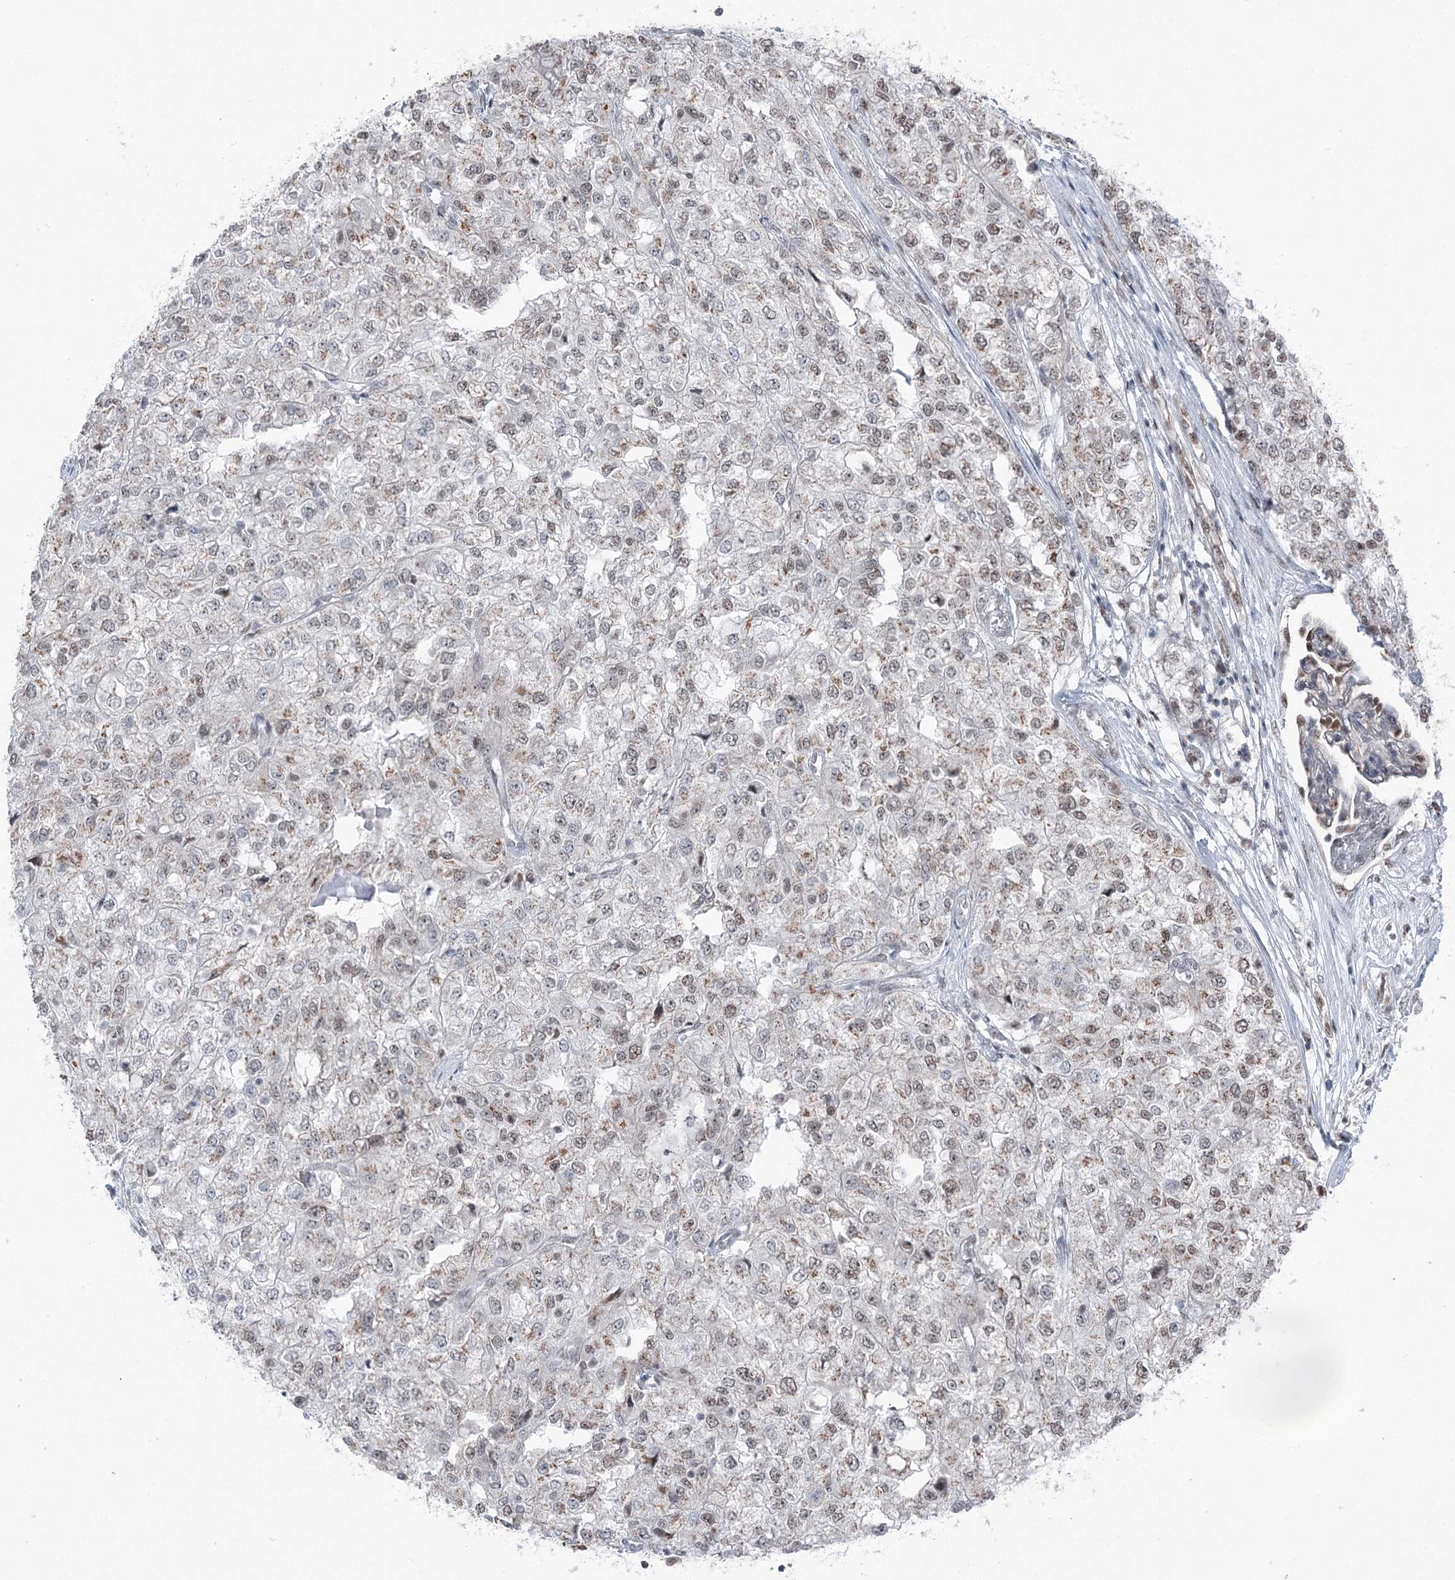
{"staining": {"intensity": "weak", "quantity": "<25%", "location": "nuclear"}, "tissue": "renal cancer", "cell_type": "Tumor cells", "image_type": "cancer", "snomed": [{"axis": "morphology", "description": "Adenocarcinoma, NOS"}, {"axis": "topography", "description": "Kidney"}], "caption": "IHC of renal cancer displays no positivity in tumor cells. Nuclei are stained in blue.", "gene": "ZCCHC8", "patient": {"sex": "female", "age": 54}}